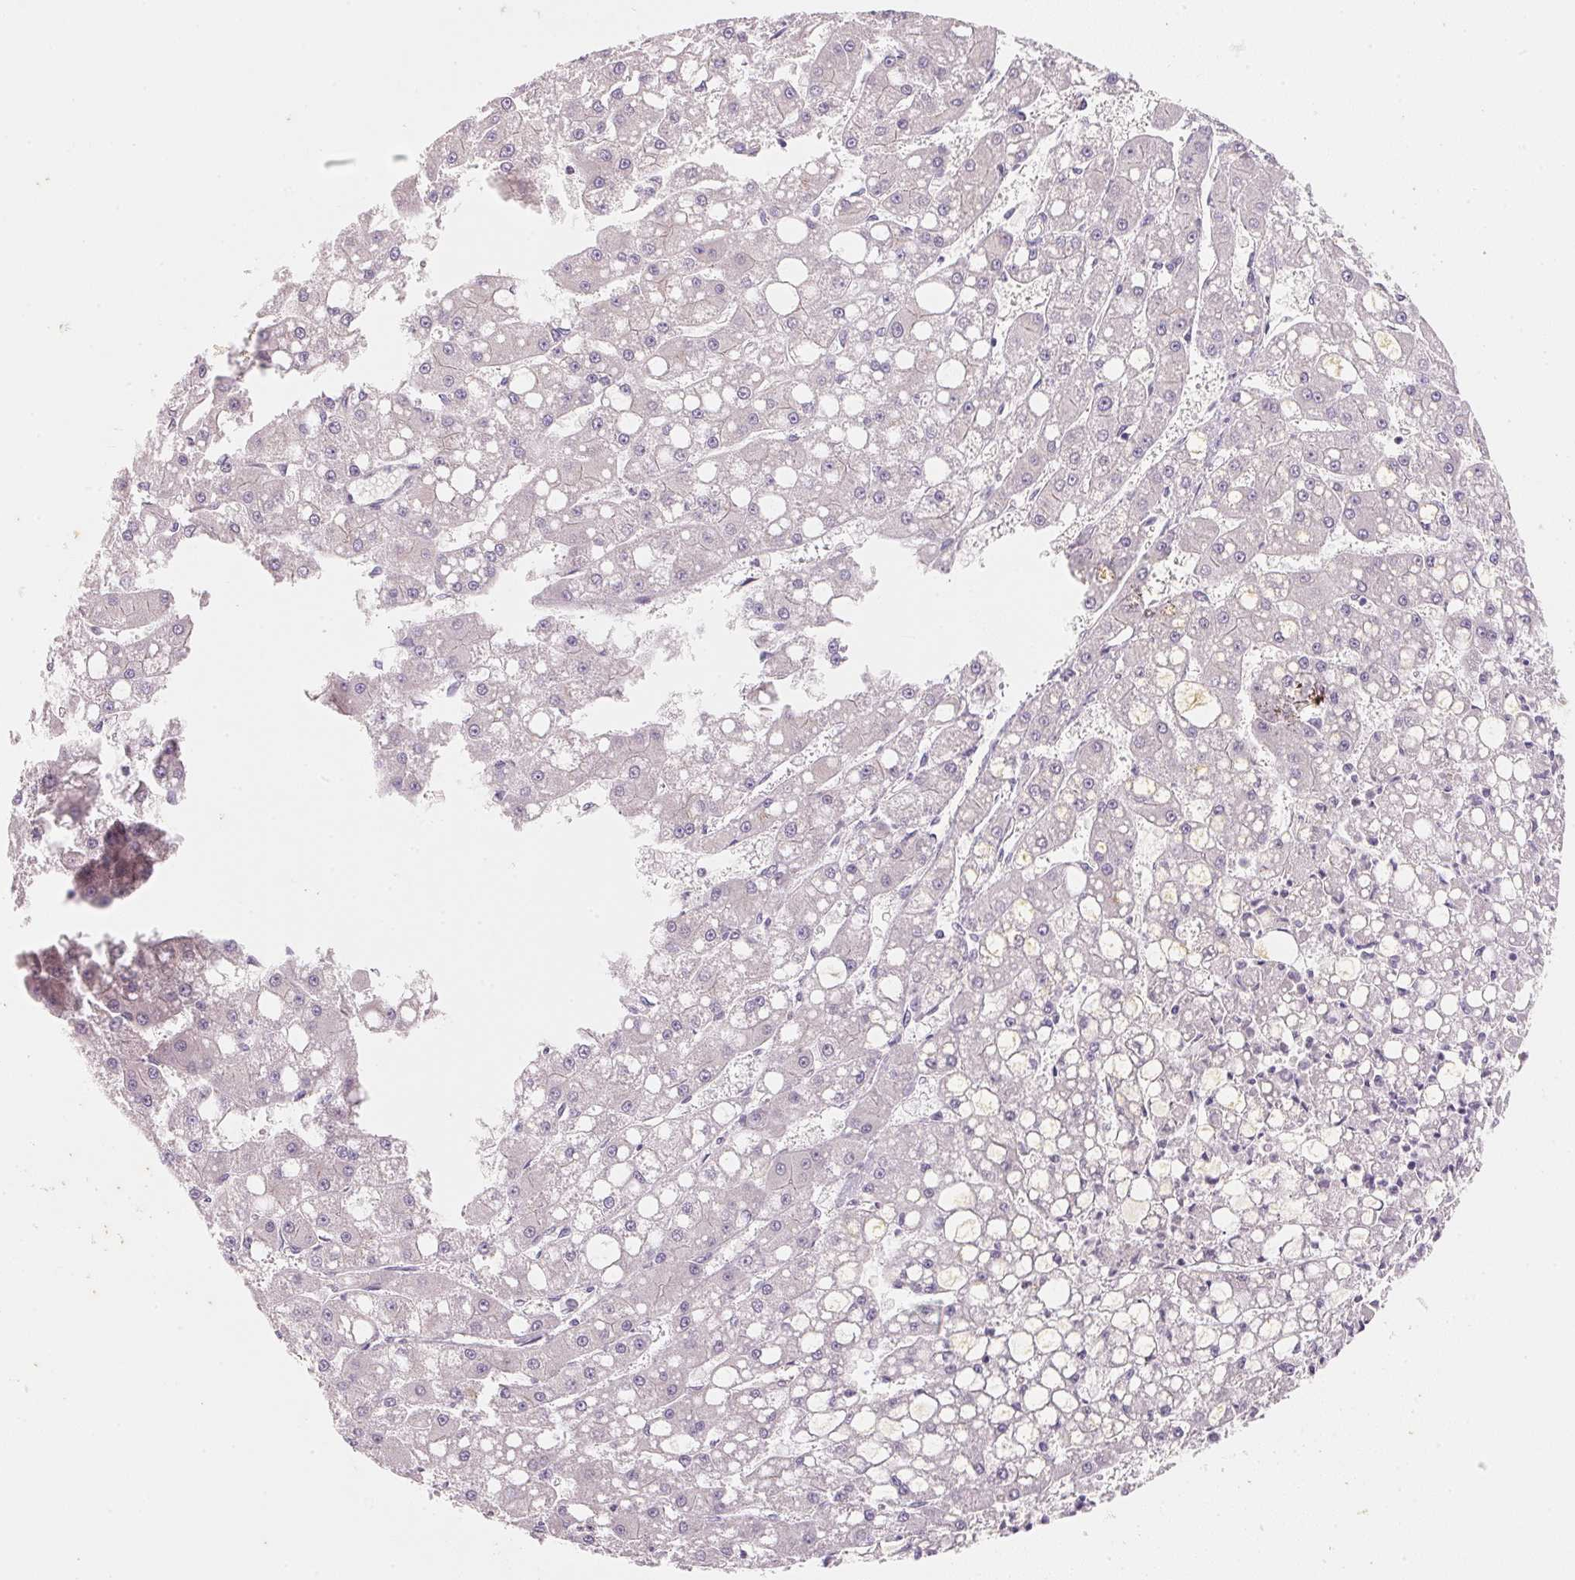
{"staining": {"intensity": "negative", "quantity": "none", "location": "none"}, "tissue": "liver cancer", "cell_type": "Tumor cells", "image_type": "cancer", "snomed": [{"axis": "morphology", "description": "Carcinoma, Hepatocellular, NOS"}, {"axis": "topography", "description": "Liver"}], "caption": "Immunohistochemistry (IHC) of liver hepatocellular carcinoma exhibits no positivity in tumor cells. Nuclei are stained in blue.", "gene": "MCOLN3", "patient": {"sex": "male", "age": 67}}